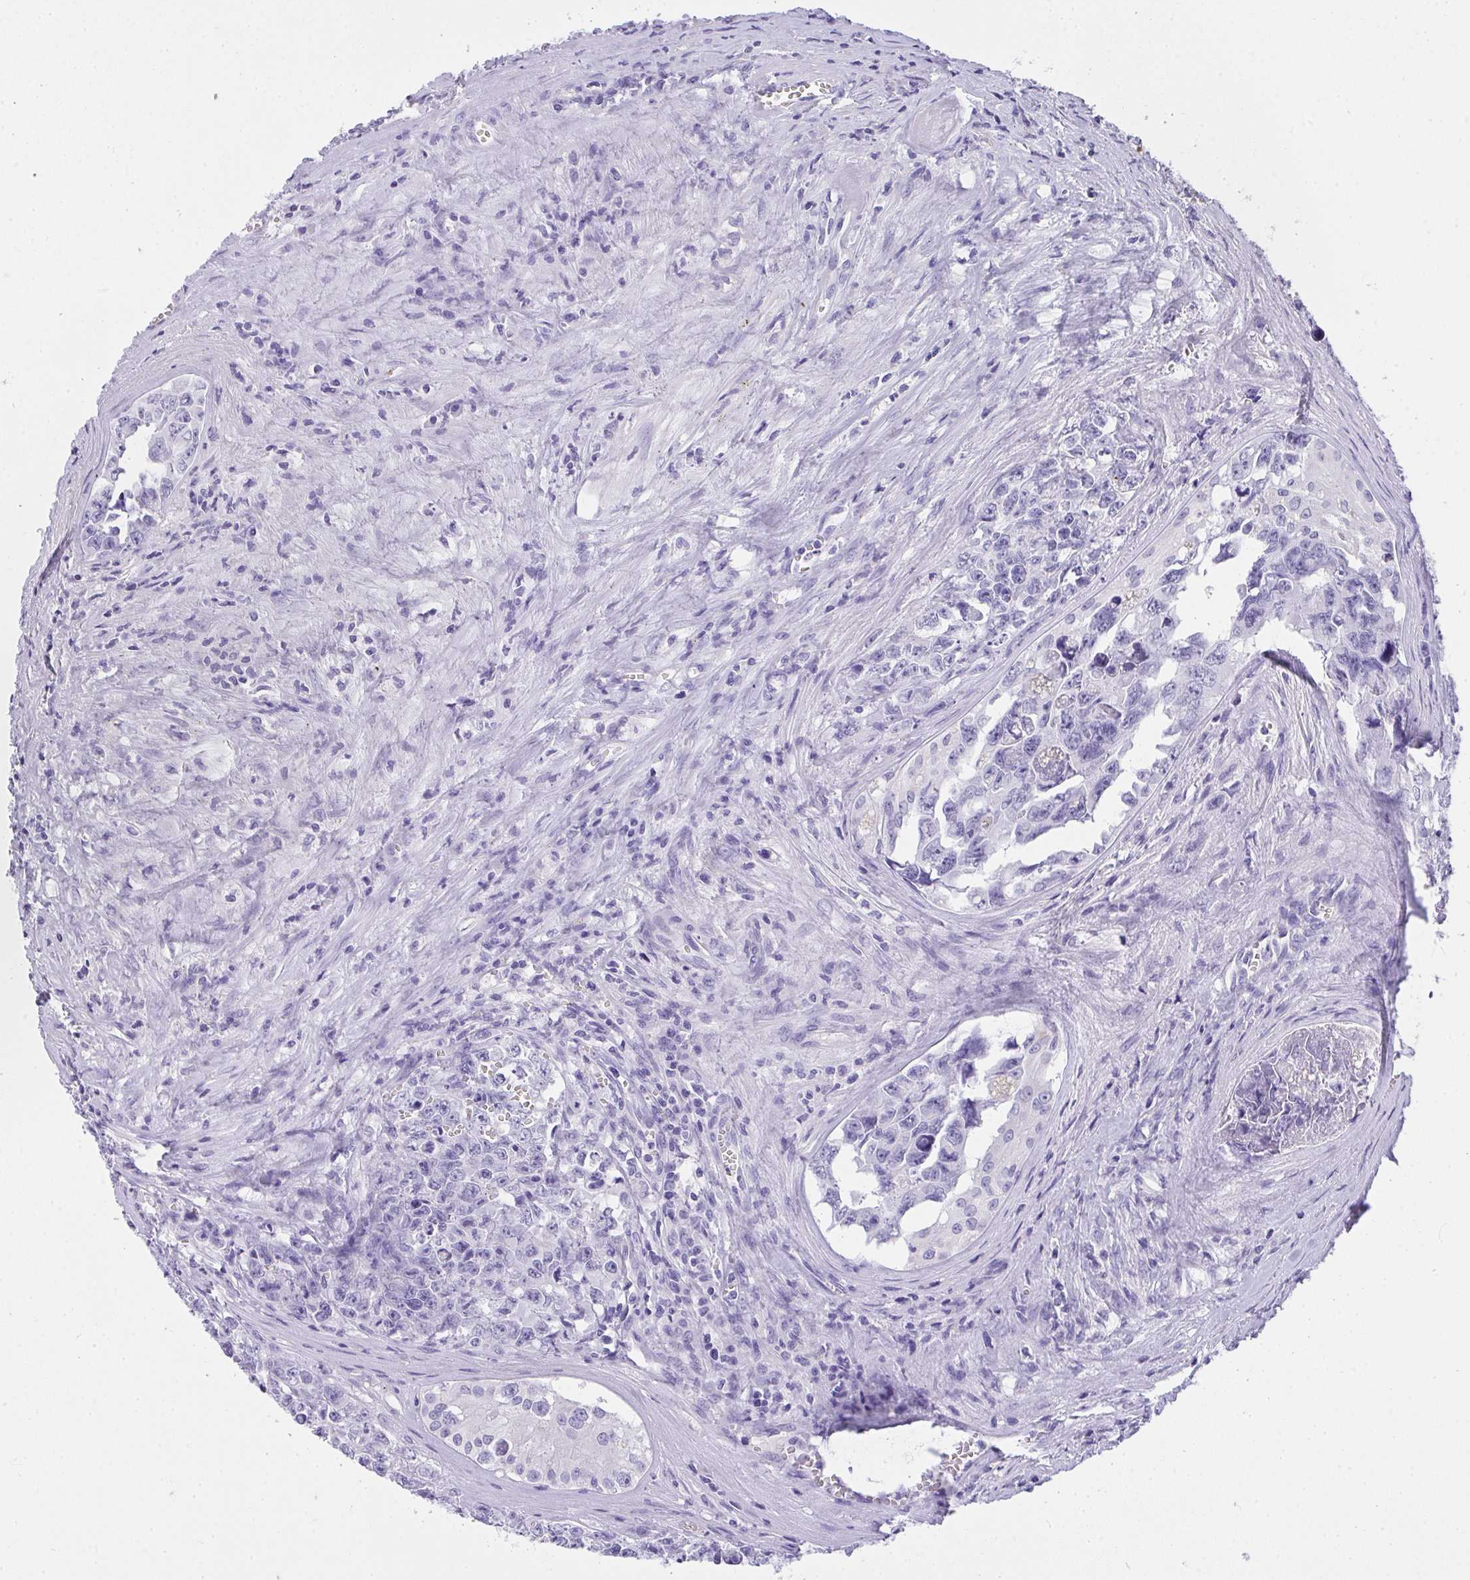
{"staining": {"intensity": "negative", "quantity": "none", "location": "none"}, "tissue": "testis cancer", "cell_type": "Tumor cells", "image_type": "cancer", "snomed": [{"axis": "morphology", "description": "Carcinoma, Embryonal, NOS"}, {"axis": "topography", "description": "Testis"}], "caption": "This is an immunohistochemistry histopathology image of testis cancer (embryonal carcinoma). There is no expression in tumor cells.", "gene": "AVIL", "patient": {"sex": "male", "age": 24}}